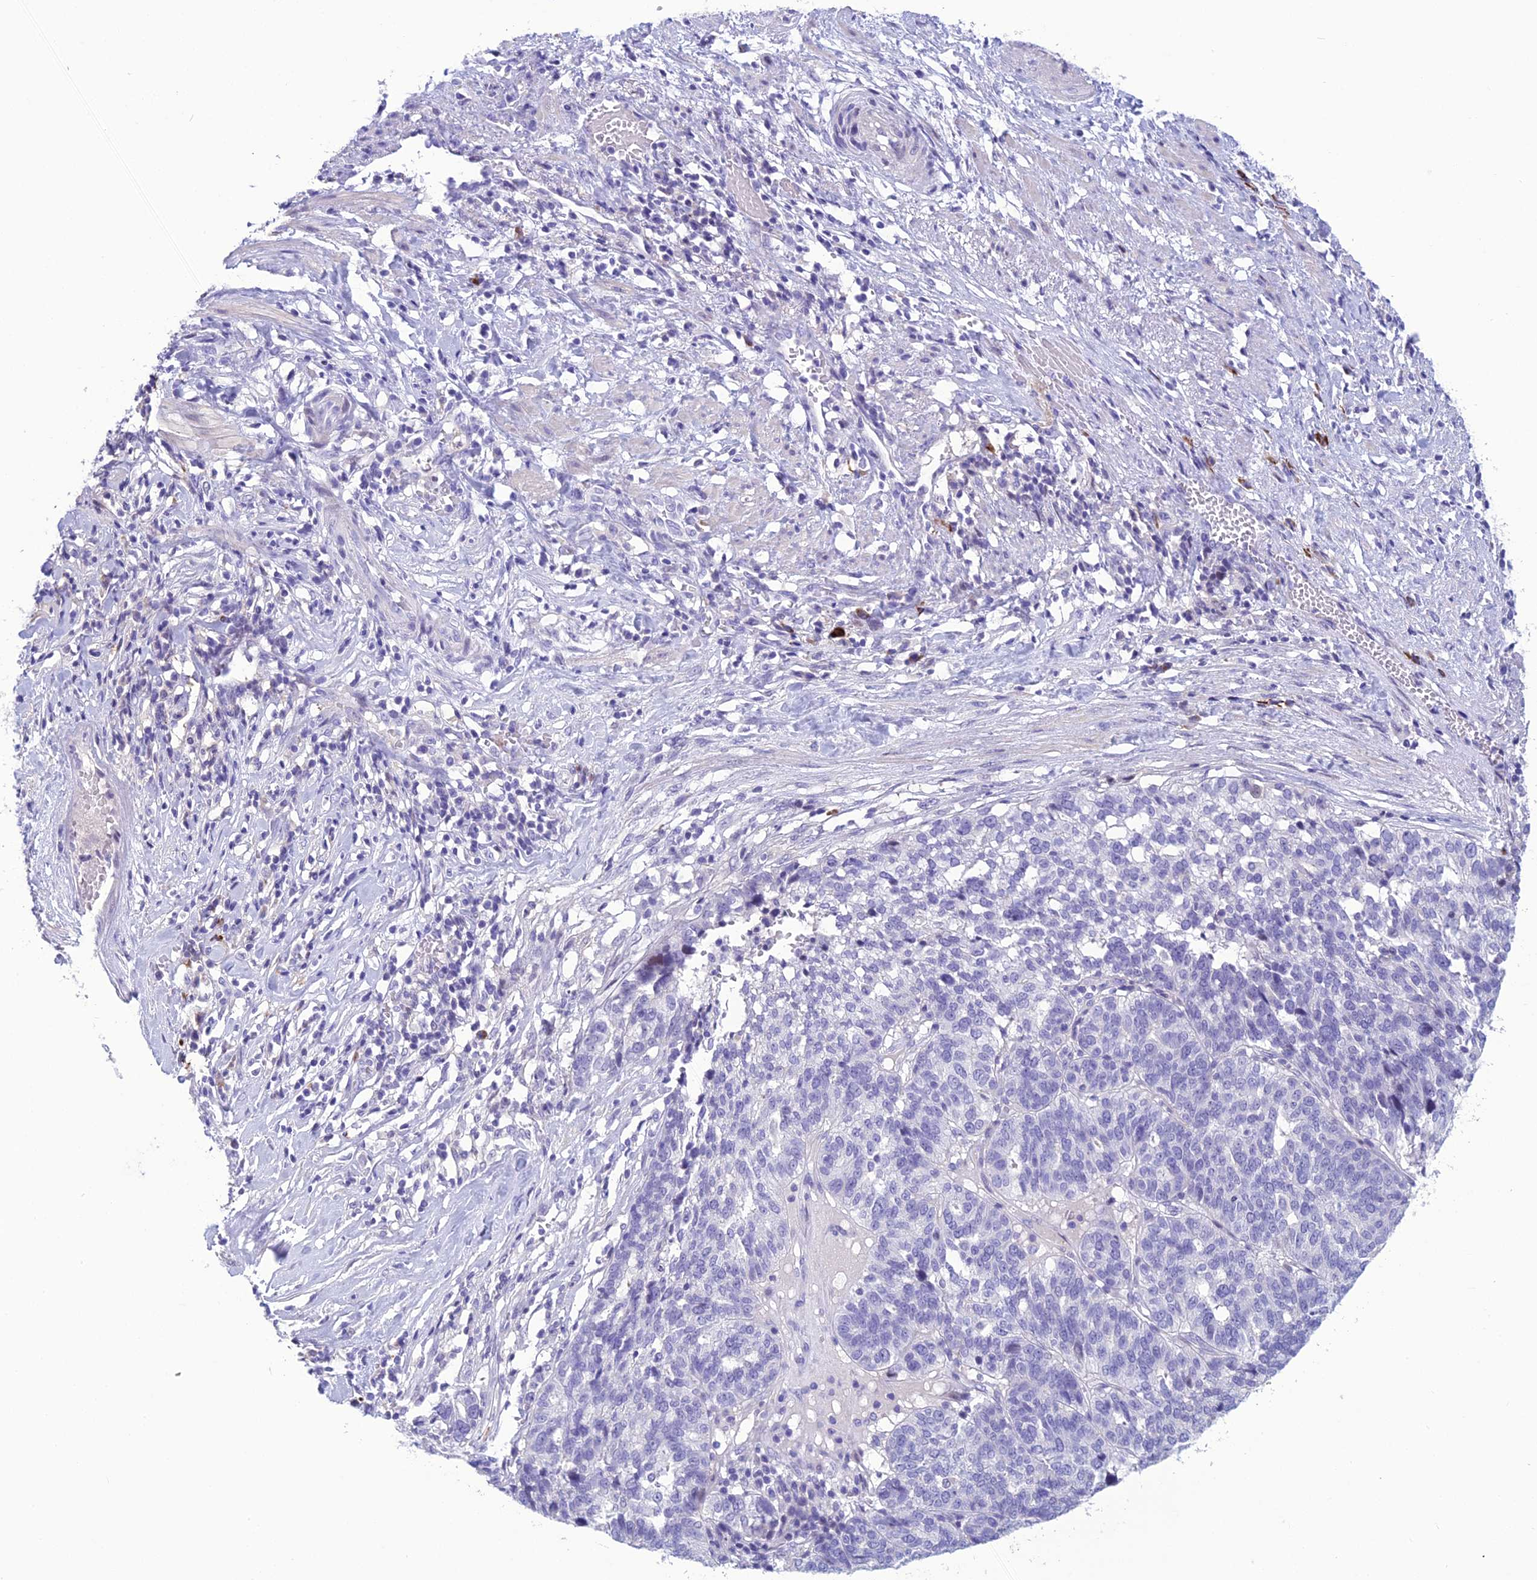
{"staining": {"intensity": "negative", "quantity": "none", "location": "none"}, "tissue": "ovarian cancer", "cell_type": "Tumor cells", "image_type": "cancer", "snomed": [{"axis": "morphology", "description": "Cystadenocarcinoma, serous, NOS"}, {"axis": "topography", "description": "Ovary"}], "caption": "Immunohistochemical staining of ovarian serous cystadenocarcinoma demonstrates no significant expression in tumor cells. (Brightfield microscopy of DAB (3,3'-diaminobenzidine) immunohistochemistry at high magnification).", "gene": "CRB2", "patient": {"sex": "female", "age": 59}}